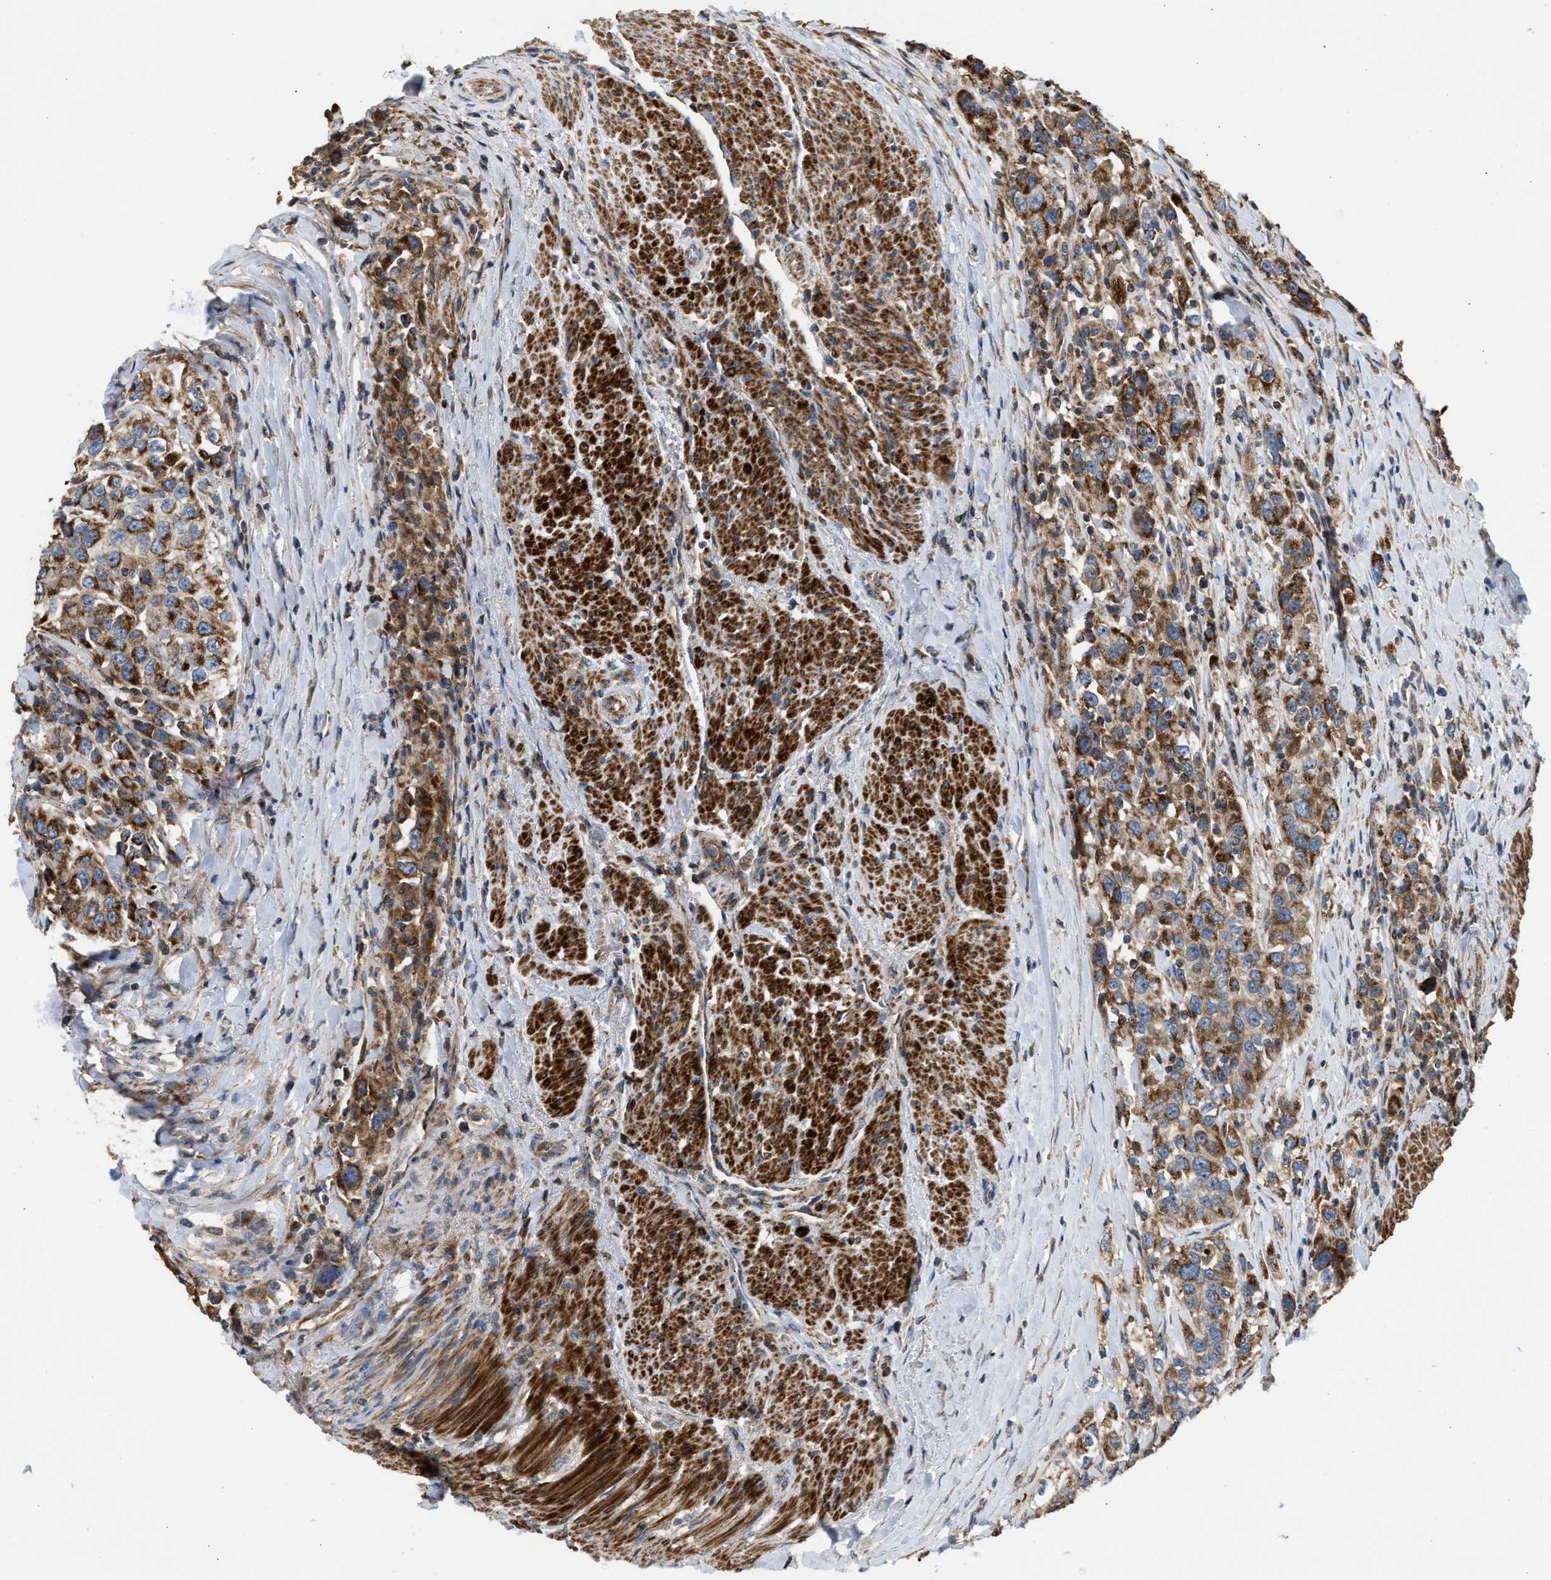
{"staining": {"intensity": "moderate", "quantity": ">75%", "location": "cytoplasmic/membranous"}, "tissue": "urothelial cancer", "cell_type": "Tumor cells", "image_type": "cancer", "snomed": [{"axis": "morphology", "description": "Urothelial carcinoma, High grade"}, {"axis": "topography", "description": "Urinary bladder"}], "caption": "Tumor cells show medium levels of moderate cytoplasmic/membranous staining in approximately >75% of cells in human high-grade urothelial carcinoma.", "gene": "TACO1", "patient": {"sex": "female", "age": 80}}